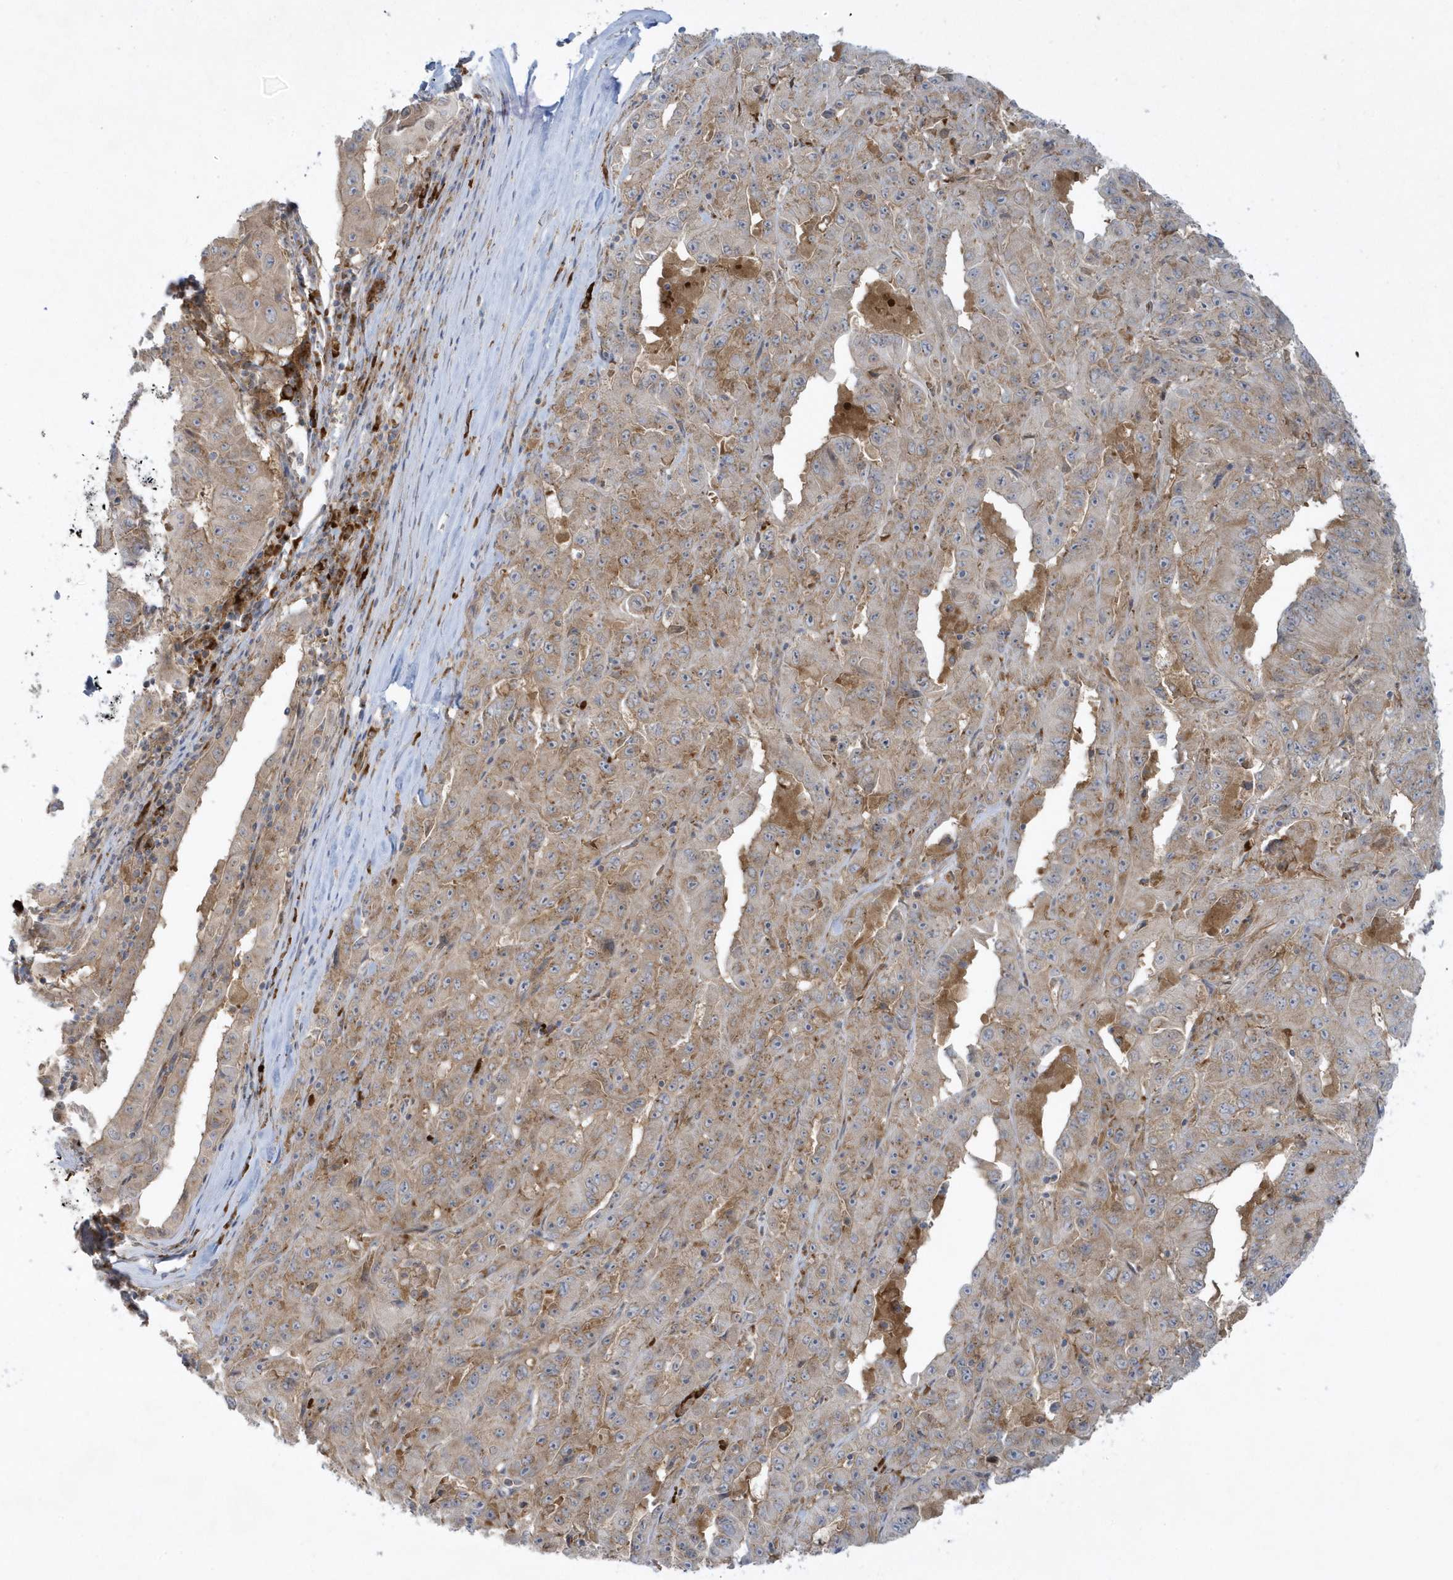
{"staining": {"intensity": "weak", "quantity": ">75%", "location": "cytoplasmic/membranous"}, "tissue": "pancreatic cancer", "cell_type": "Tumor cells", "image_type": "cancer", "snomed": [{"axis": "morphology", "description": "Adenocarcinoma, NOS"}, {"axis": "topography", "description": "Pancreas"}], "caption": "Immunohistochemical staining of adenocarcinoma (pancreatic) displays low levels of weak cytoplasmic/membranous staining in about >75% of tumor cells.", "gene": "RPP40", "patient": {"sex": "male", "age": 63}}